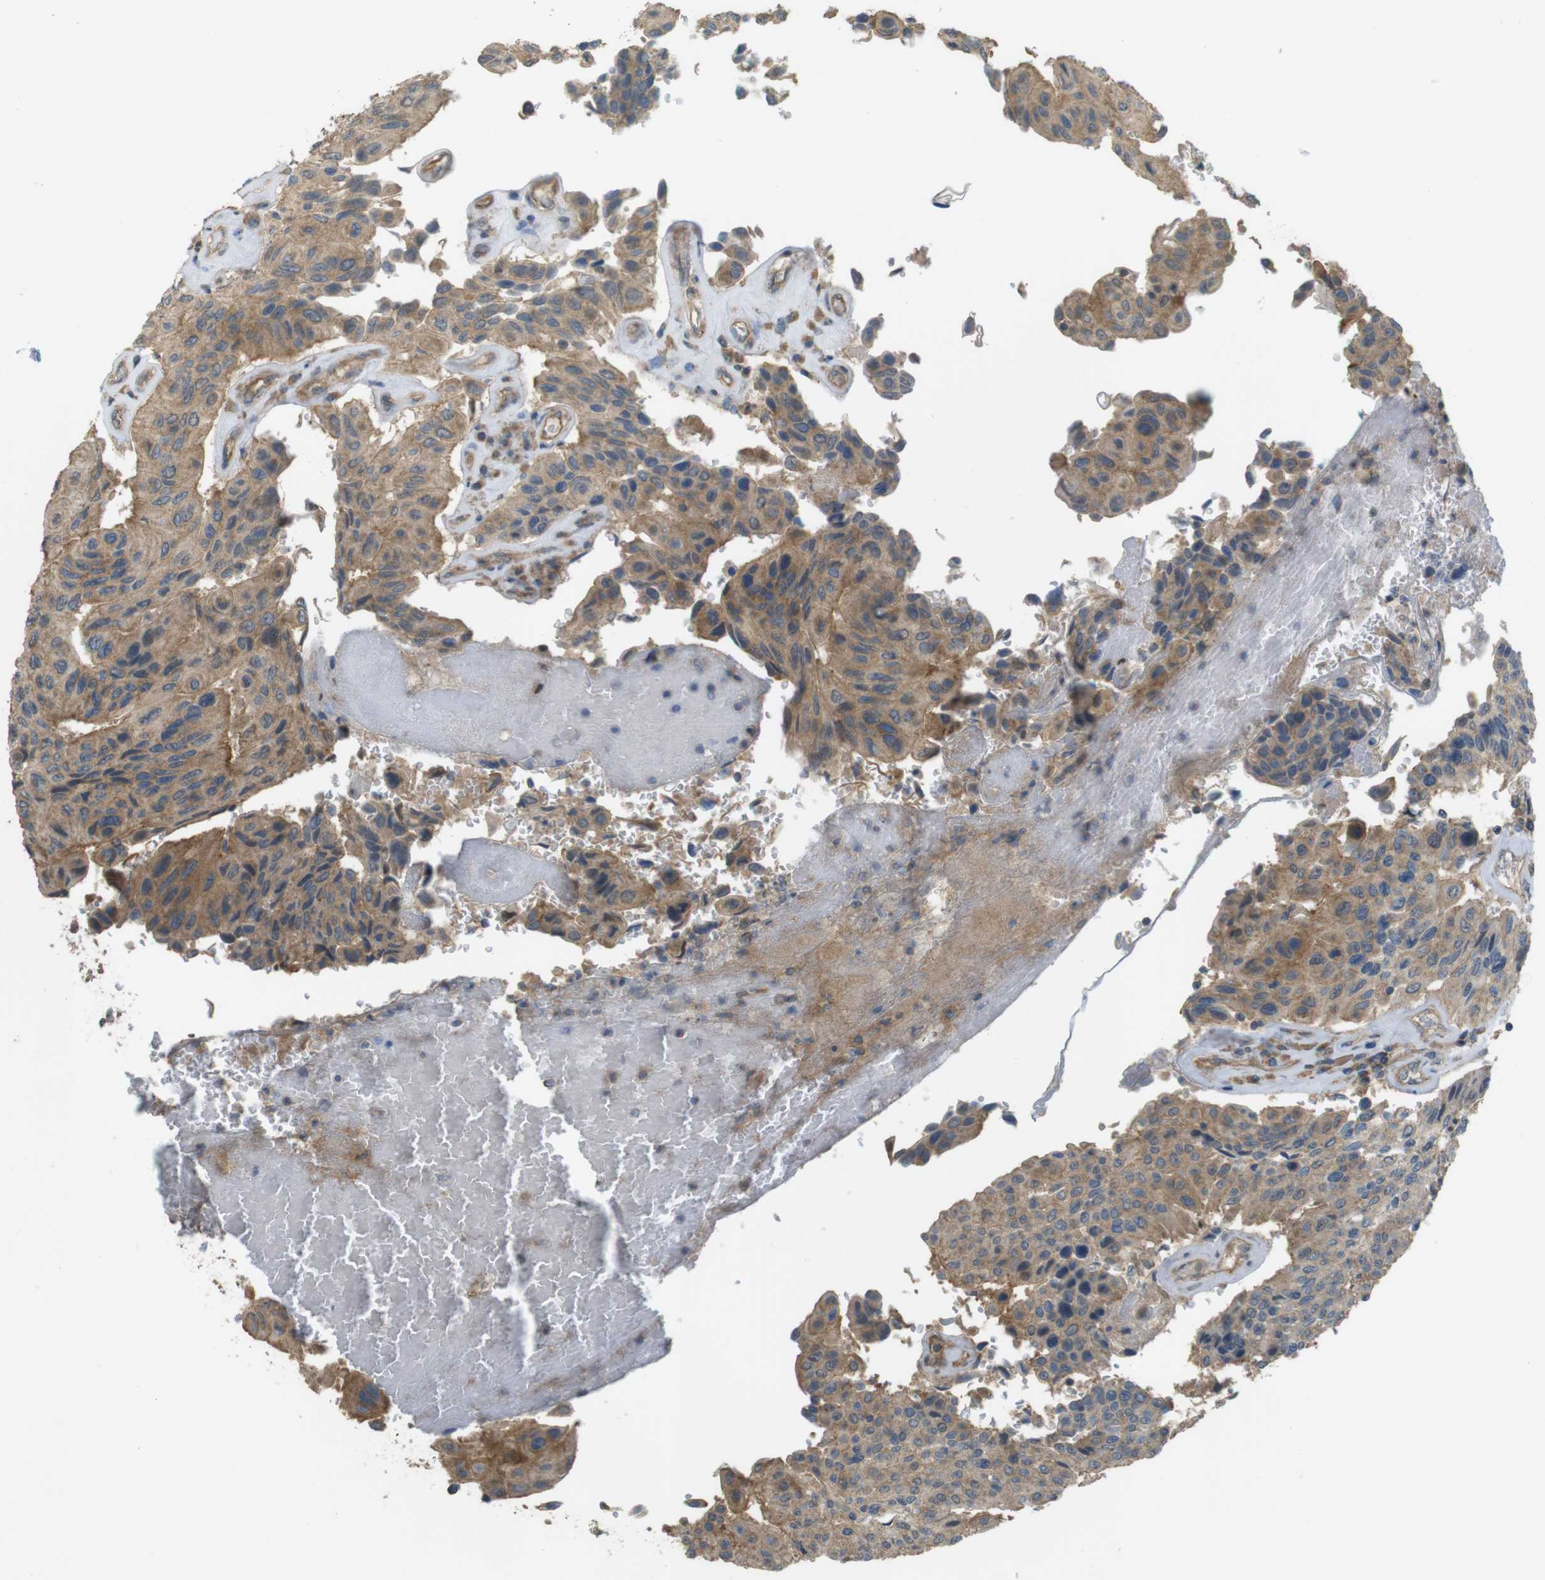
{"staining": {"intensity": "moderate", "quantity": "25%-75%", "location": "cytoplasmic/membranous"}, "tissue": "urothelial cancer", "cell_type": "Tumor cells", "image_type": "cancer", "snomed": [{"axis": "morphology", "description": "Urothelial carcinoma, High grade"}, {"axis": "topography", "description": "Urinary bladder"}], "caption": "Approximately 25%-75% of tumor cells in urothelial cancer display moderate cytoplasmic/membranous protein positivity as visualized by brown immunohistochemical staining.", "gene": "ZDHHC20", "patient": {"sex": "male", "age": 66}}